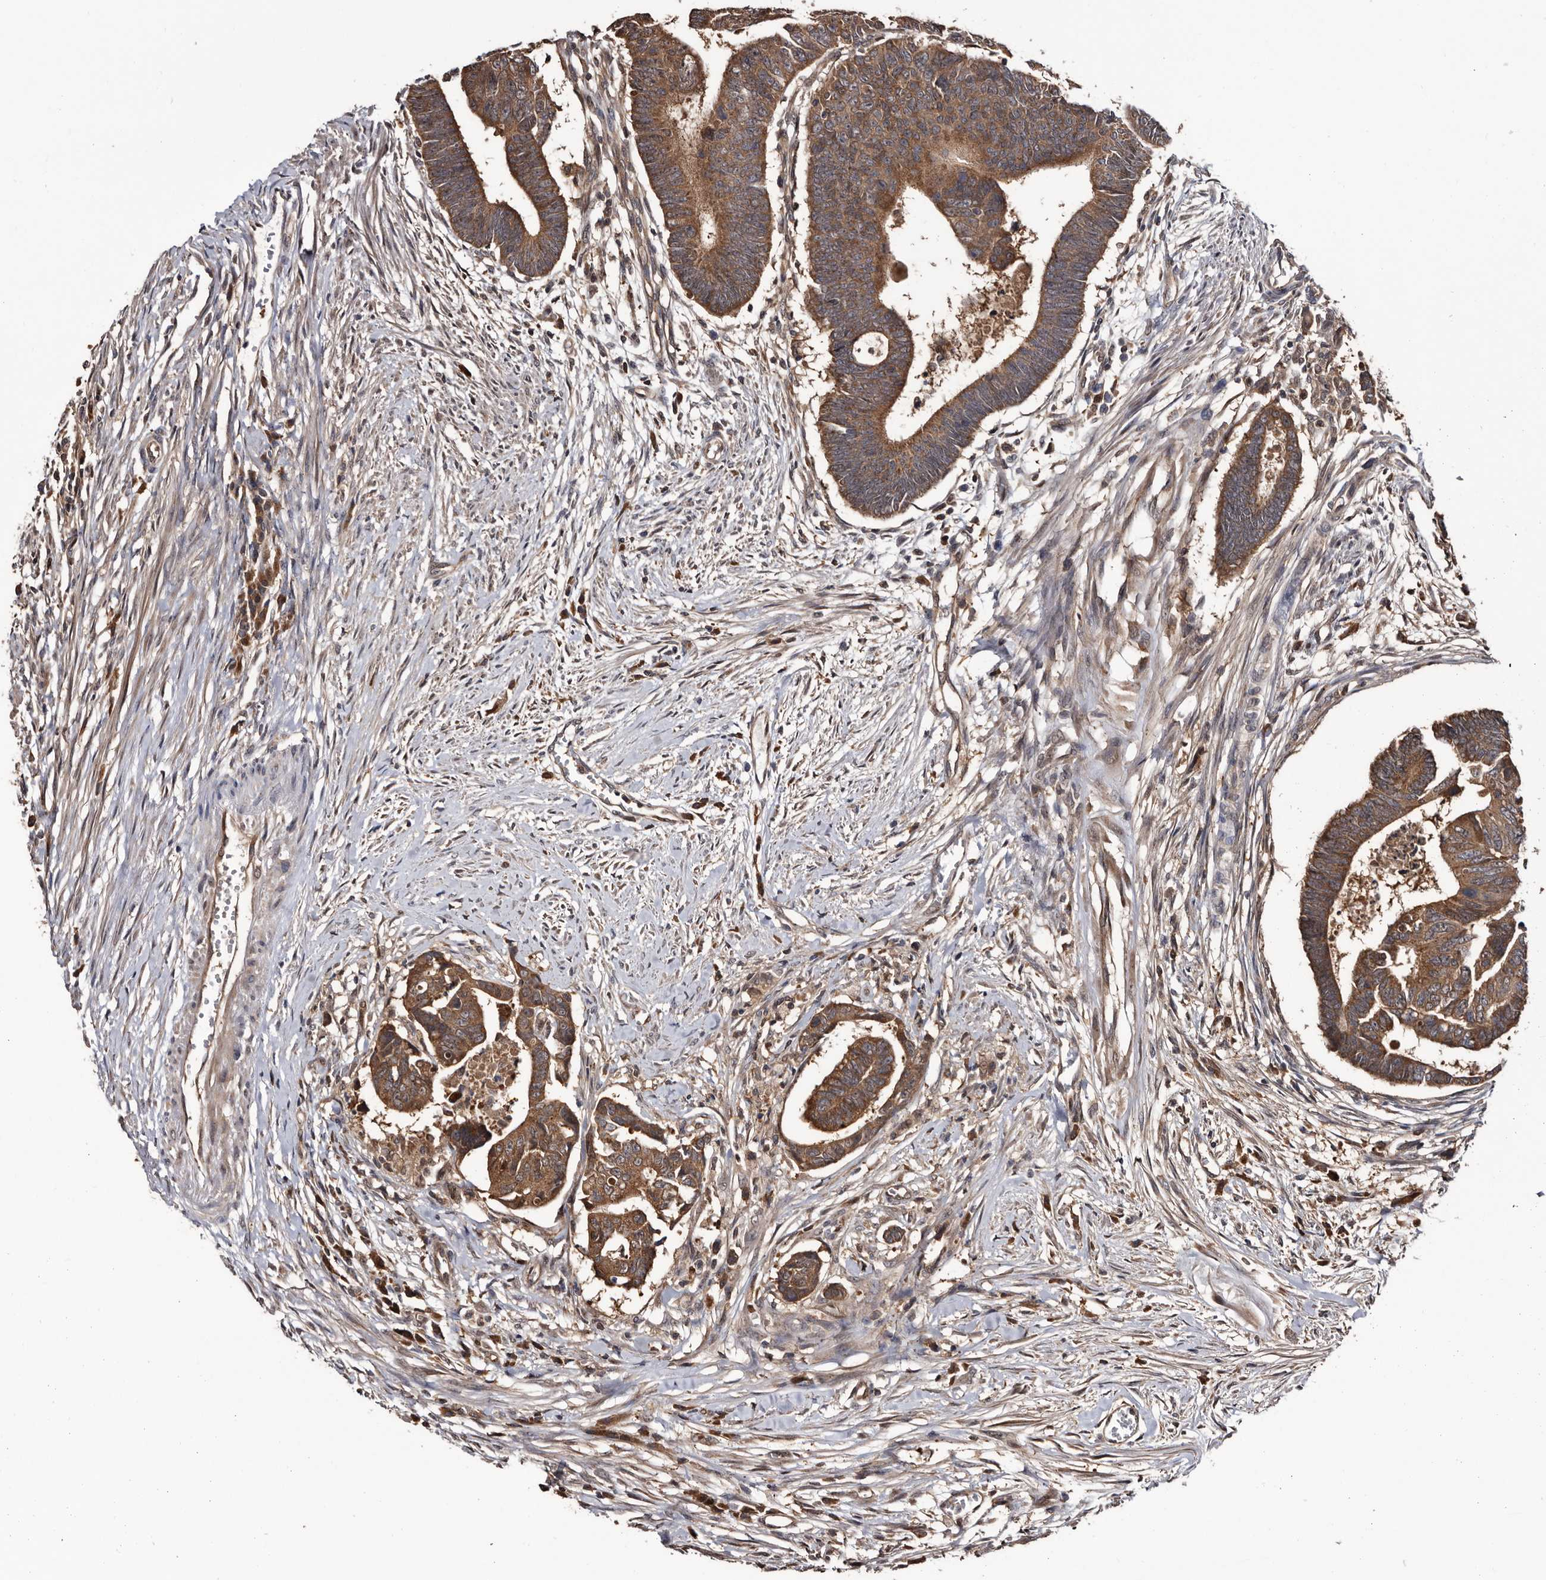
{"staining": {"intensity": "moderate", "quantity": ">75%", "location": "cytoplasmic/membranous"}, "tissue": "colorectal cancer", "cell_type": "Tumor cells", "image_type": "cancer", "snomed": [{"axis": "morphology", "description": "Adenocarcinoma, NOS"}, {"axis": "topography", "description": "Rectum"}], "caption": "This is an image of IHC staining of adenocarcinoma (colorectal), which shows moderate positivity in the cytoplasmic/membranous of tumor cells.", "gene": "TTI2", "patient": {"sex": "female", "age": 65}}